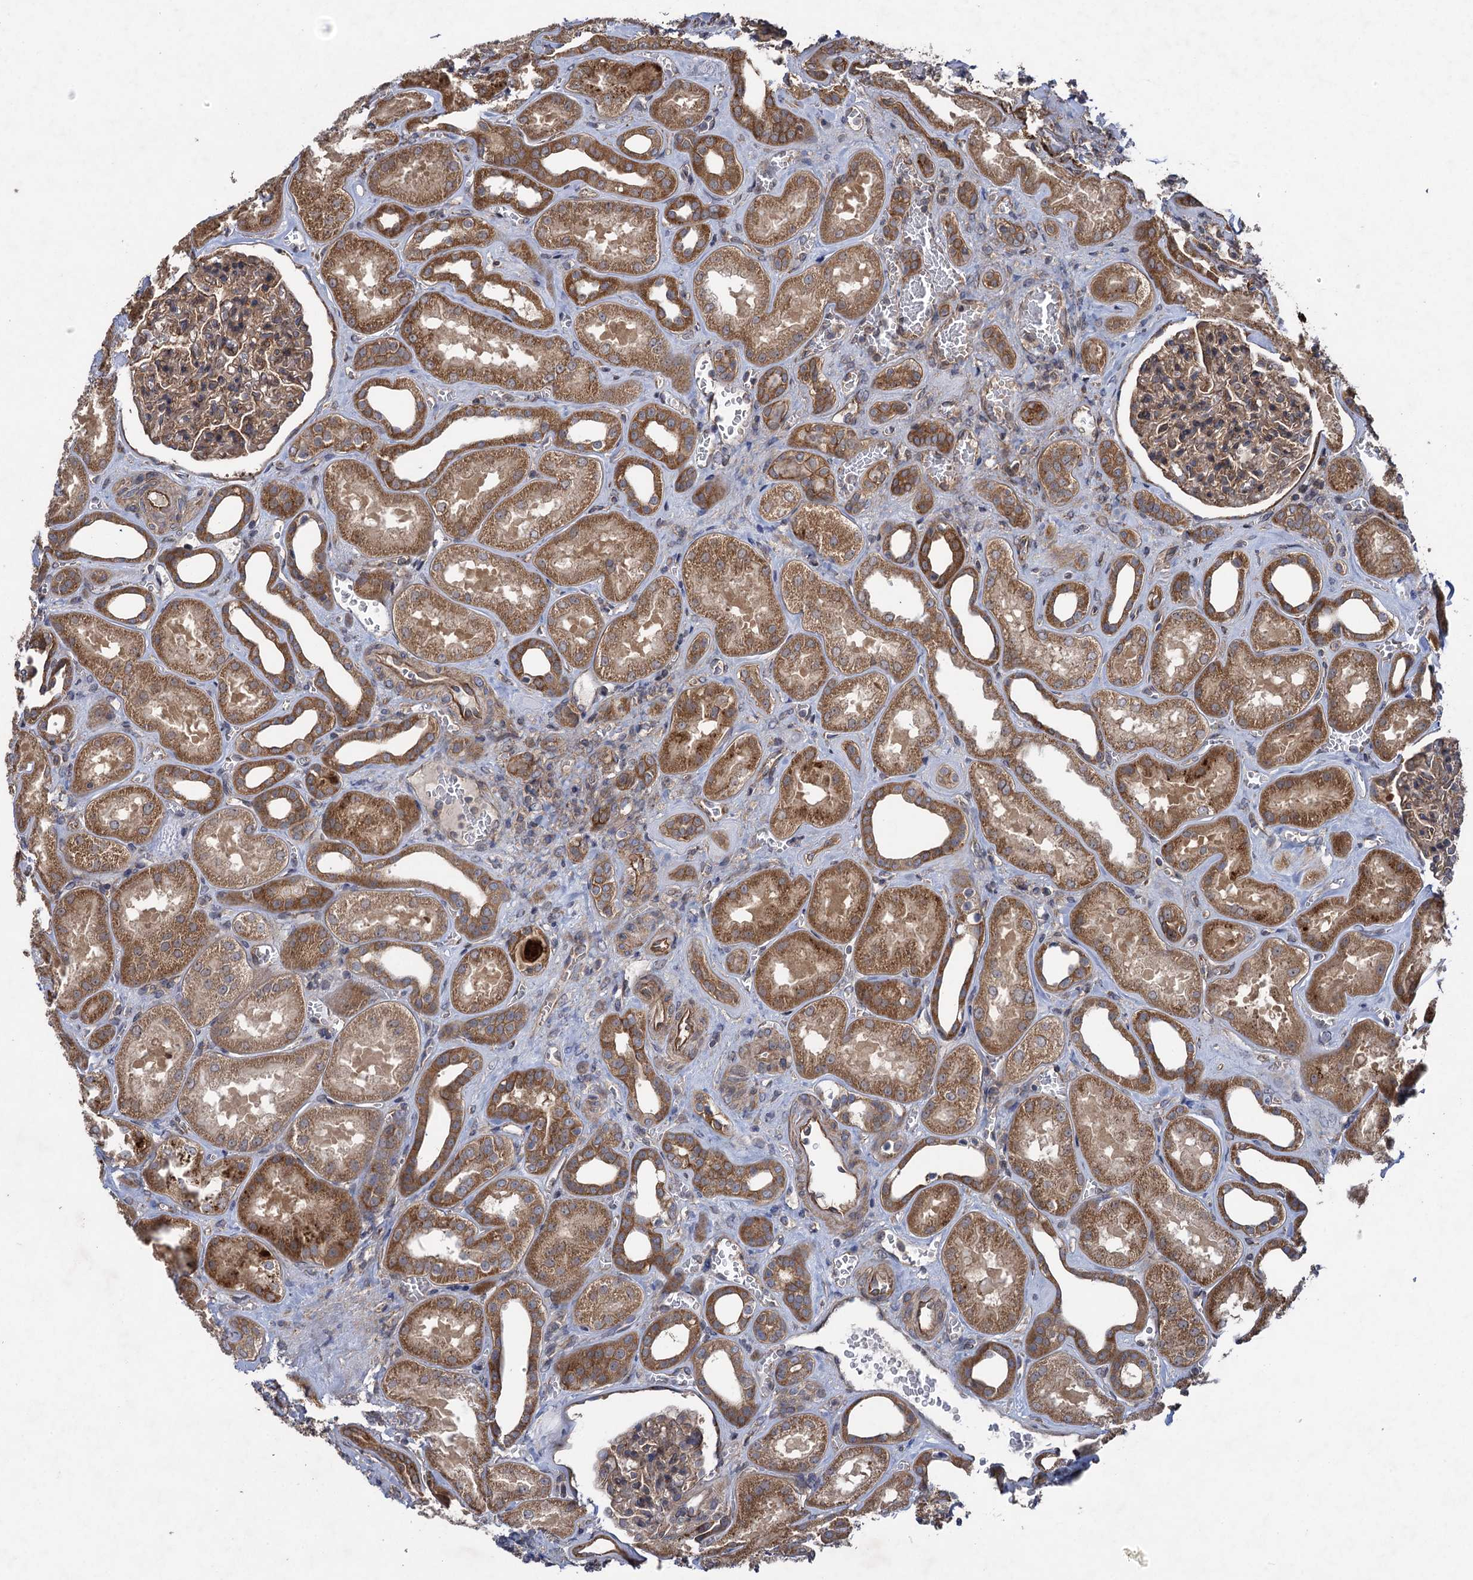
{"staining": {"intensity": "moderate", "quantity": ">75%", "location": "cytoplasmic/membranous"}, "tissue": "kidney", "cell_type": "Cells in glomeruli", "image_type": "normal", "snomed": [{"axis": "morphology", "description": "Normal tissue, NOS"}, {"axis": "morphology", "description": "Adenocarcinoma, NOS"}, {"axis": "topography", "description": "Kidney"}], "caption": "A micrograph of human kidney stained for a protein demonstrates moderate cytoplasmic/membranous brown staining in cells in glomeruli.", "gene": "HAUS1", "patient": {"sex": "female", "age": 68}}